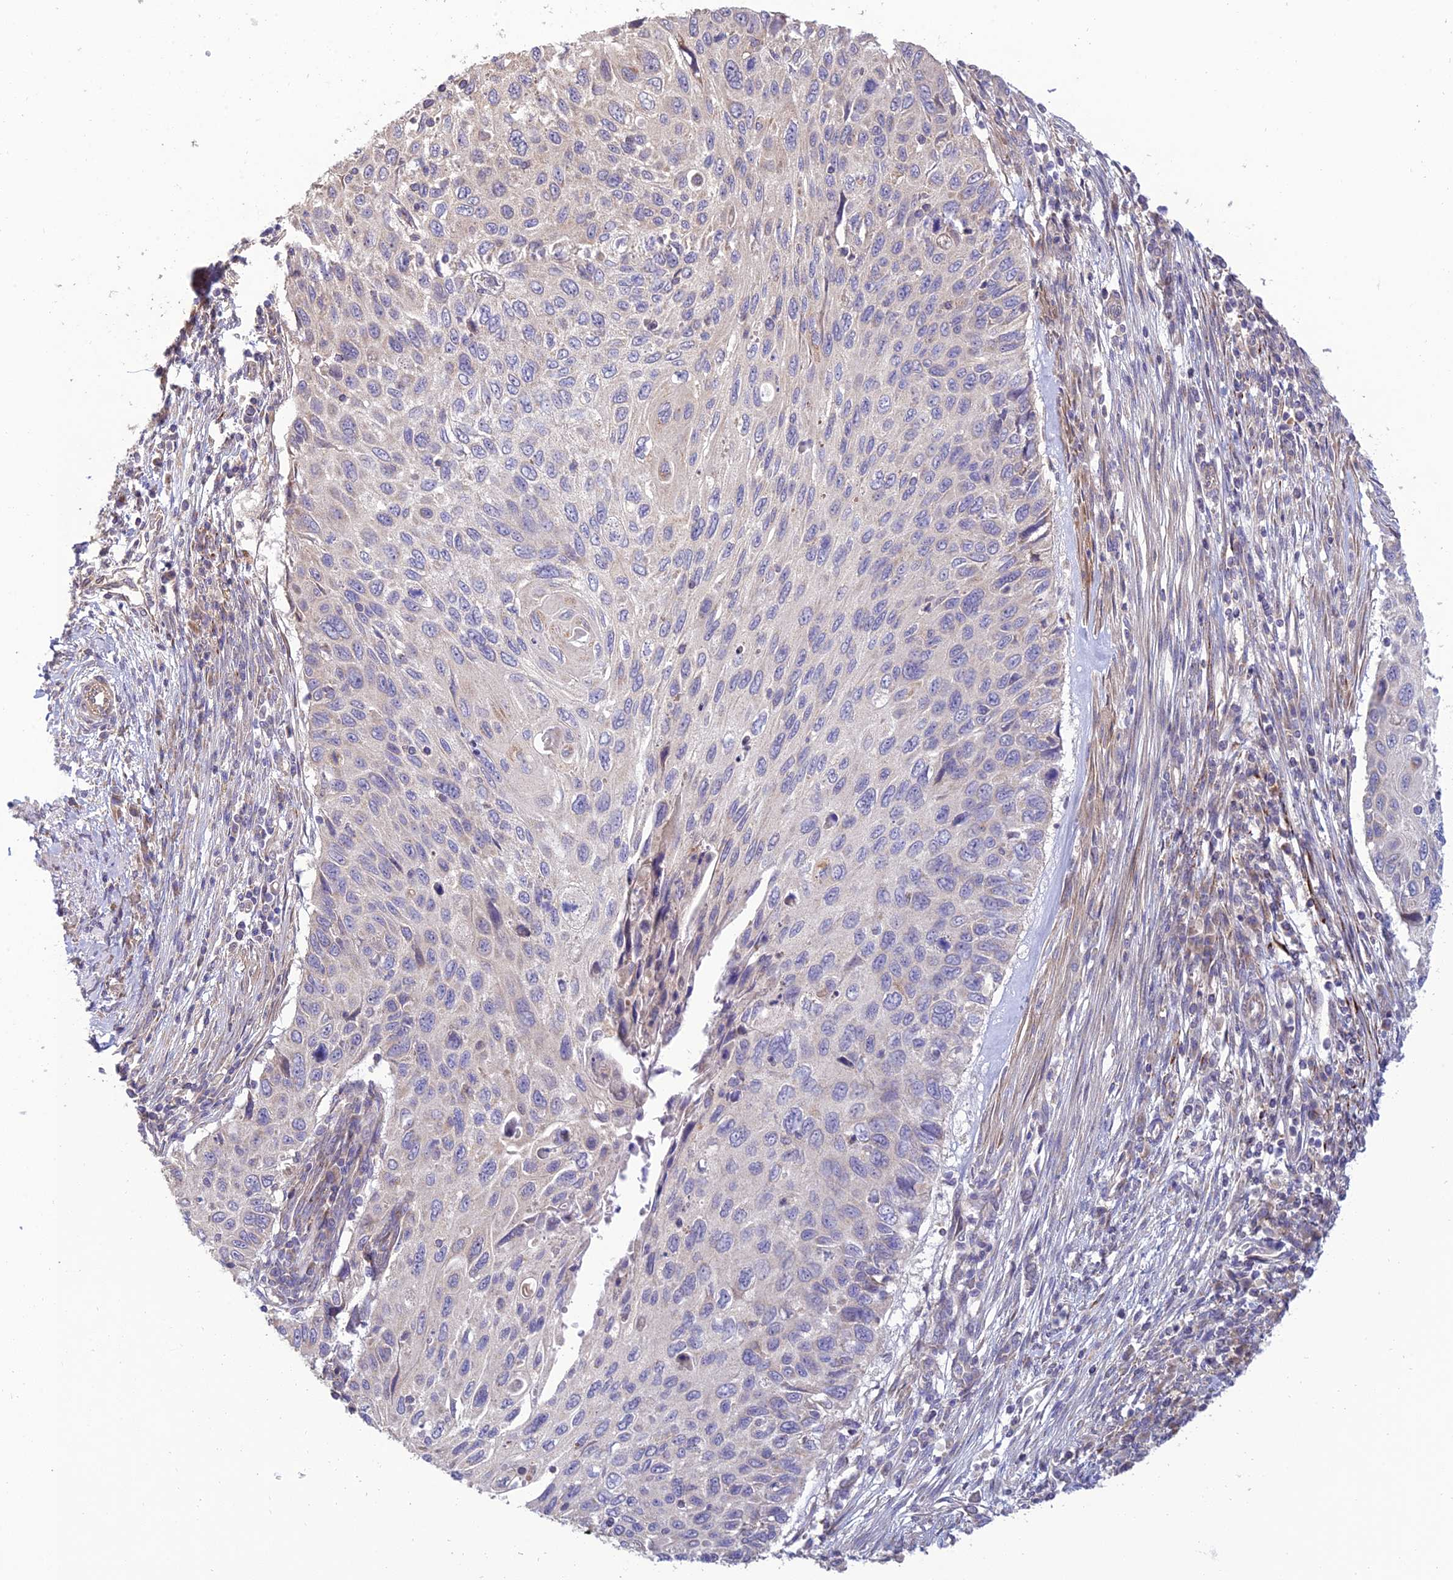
{"staining": {"intensity": "negative", "quantity": "none", "location": "none"}, "tissue": "cervical cancer", "cell_type": "Tumor cells", "image_type": "cancer", "snomed": [{"axis": "morphology", "description": "Squamous cell carcinoma, NOS"}, {"axis": "topography", "description": "Cervix"}], "caption": "An immunohistochemistry (IHC) micrograph of cervical squamous cell carcinoma is shown. There is no staining in tumor cells of cervical squamous cell carcinoma. The staining was performed using DAB (3,3'-diaminobenzidine) to visualize the protein expression in brown, while the nuclei were stained in blue with hematoxylin (Magnification: 20x).", "gene": "C3orf20", "patient": {"sex": "female", "age": 70}}